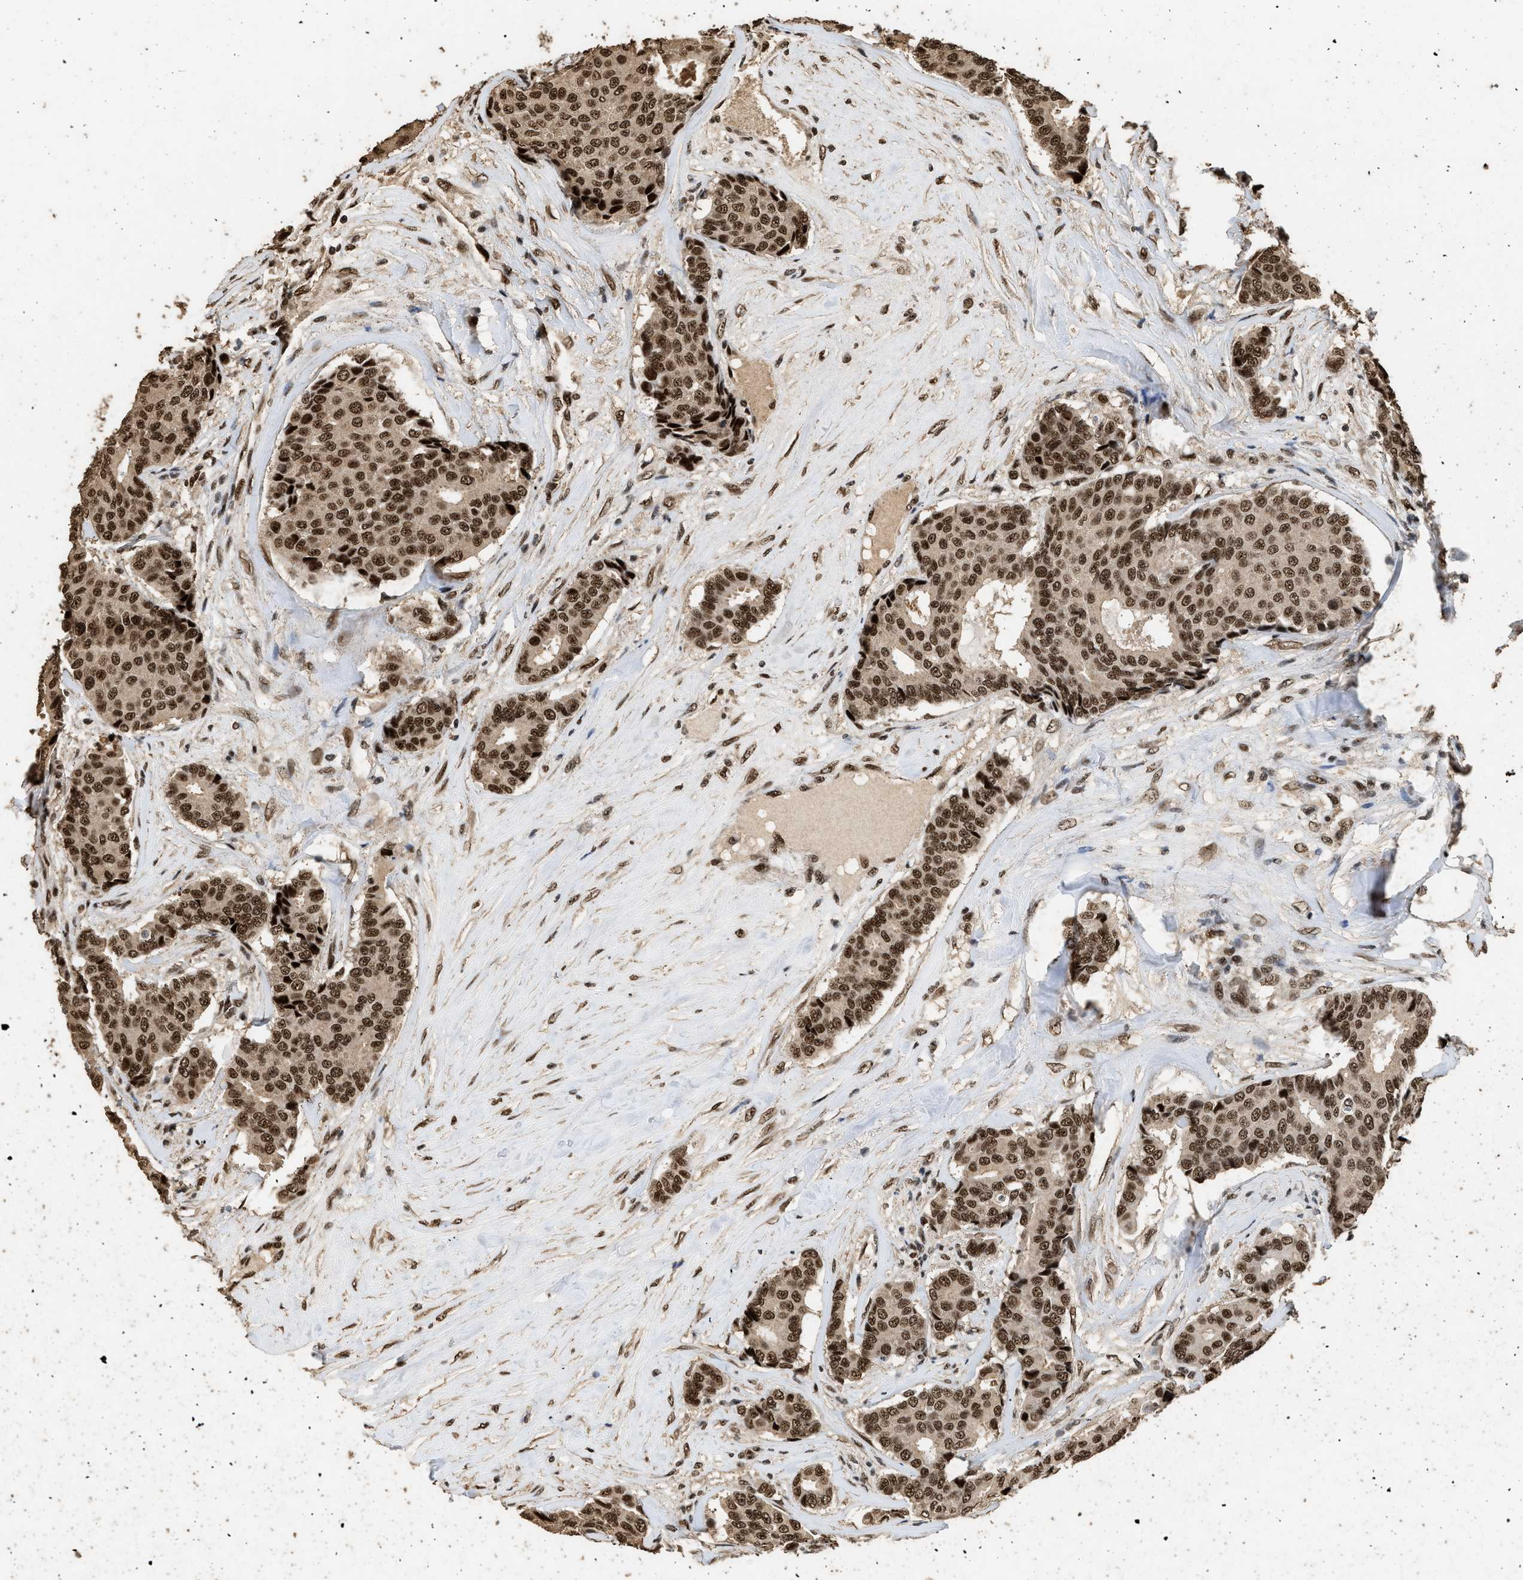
{"staining": {"intensity": "strong", "quantity": ">75%", "location": "nuclear"}, "tissue": "breast cancer", "cell_type": "Tumor cells", "image_type": "cancer", "snomed": [{"axis": "morphology", "description": "Duct carcinoma"}, {"axis": "topography", "description": "Breast"}], "caption": "Immunohistochemical staining of human breast cancer (intraductal carcinoma) reveals high levels of strong nuclear expression in approximately >75% of tumor cells.", "gene": "PPP4R3B", "patient": {"sex": "female", "age": 75}}